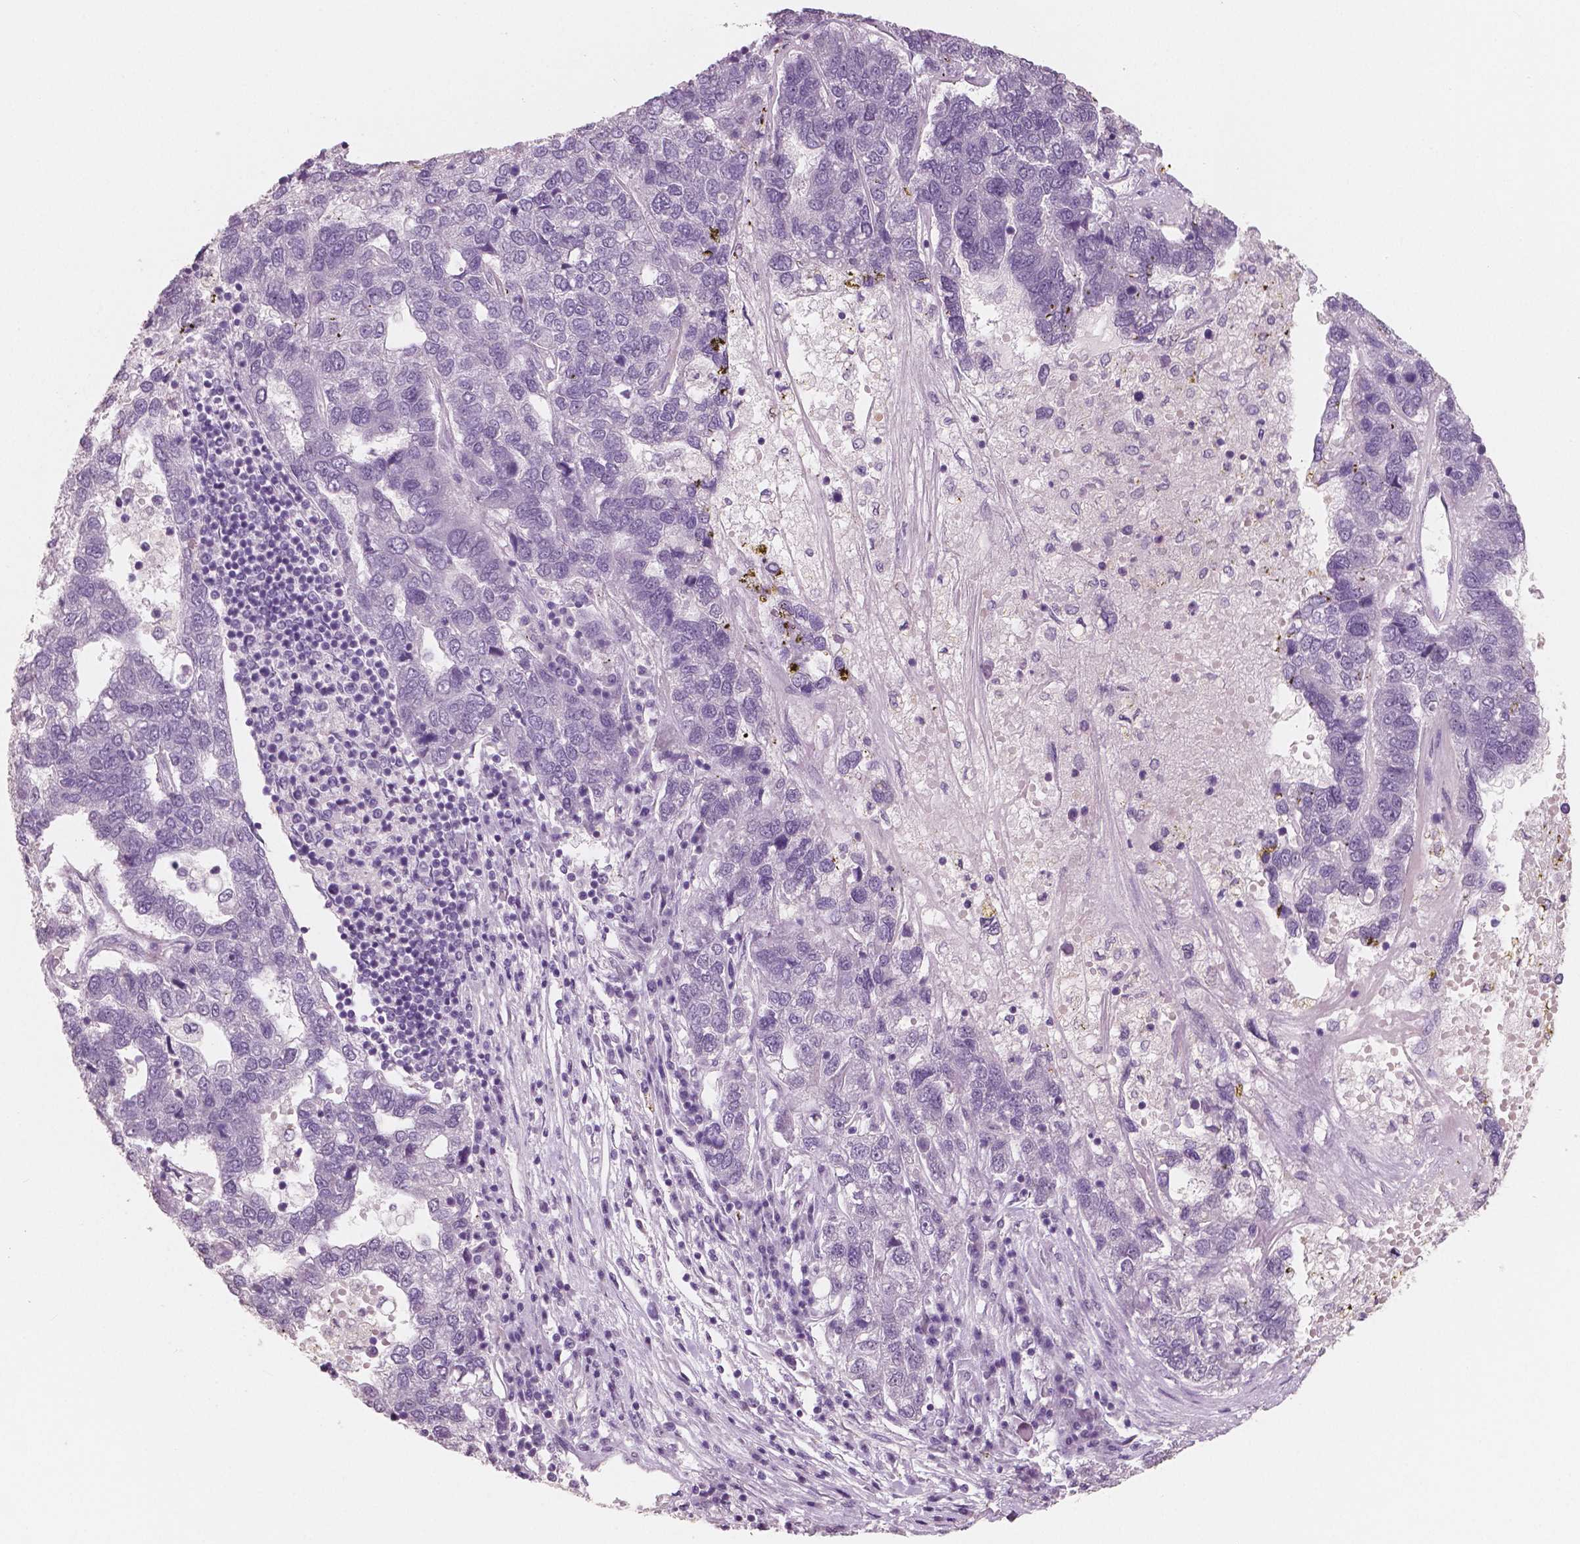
{"staining": {"intensity": "negative", "quantity": "none", "location": "none"}, "tissue": "pancreatic cancer", "cell_type": "Tumor cells", "image_type": "cancer", "snomed": [{"axis": "morphology", "description": "Adenocarcinoma, NOS"}, {"axis": "topography", "description": "Pancreas"}], "caption": "Tumor cells show no significant protein expression in pancreatic adenocarcinoma. (Brightfield microscopy of DAB immunohistochemistry at high magnification).", "gene": "NECAB1", "patient": {"sex": "female", "age": 61}}